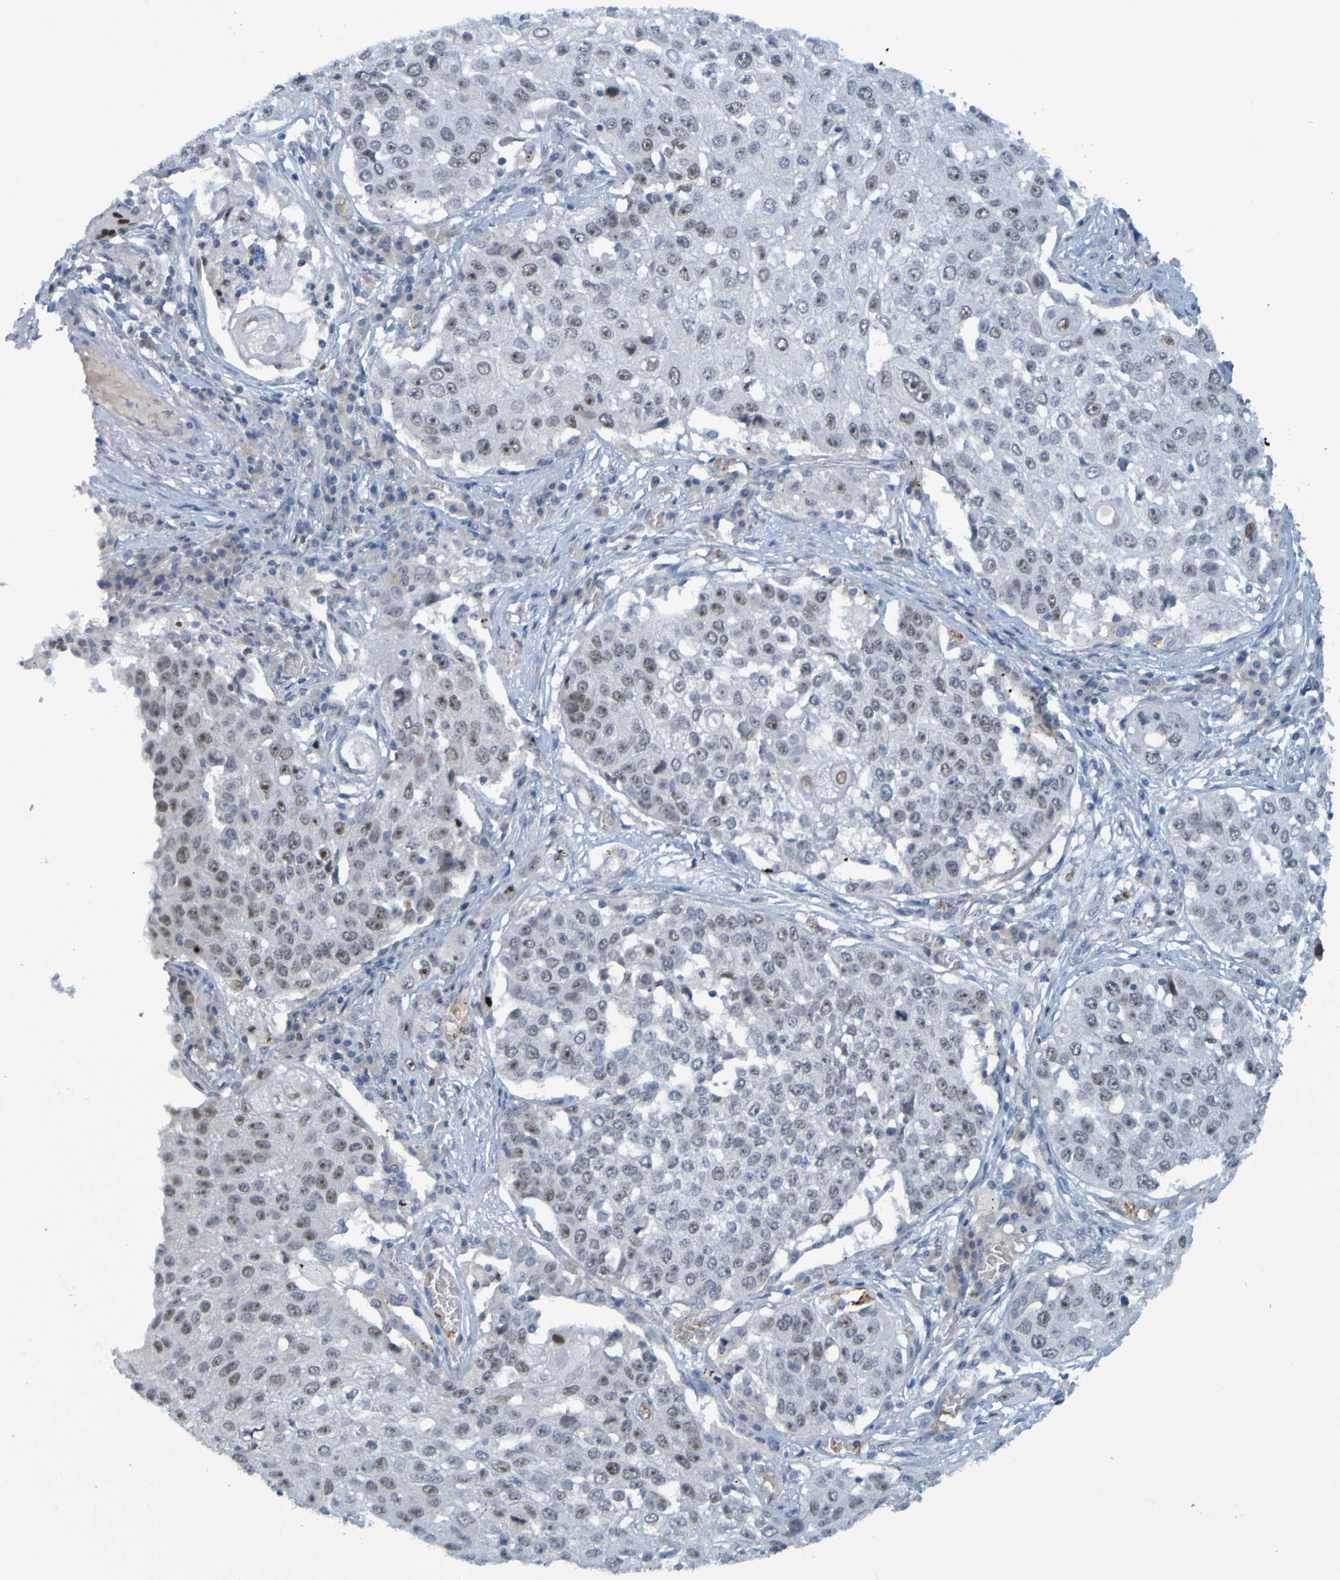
{"staining": {"intensity": "negative", "quantity": "none", "location": "none"}, "tissue": "lung cancer", "cell_type": "Tumor cells", "image_type": "cancer", "snomed": [{"axis": "morphology", "description": "Squamous cell carcinoma, NOS"}, {"axis": "topography", "description": "Lung"}], "caption": "Squamous cell carcinoma (lung) was stained to show a protein in brown. There is no significant positivity in tumor cells.", "gene": "USP36", "patient": {"sex": "male", "age": 71}}